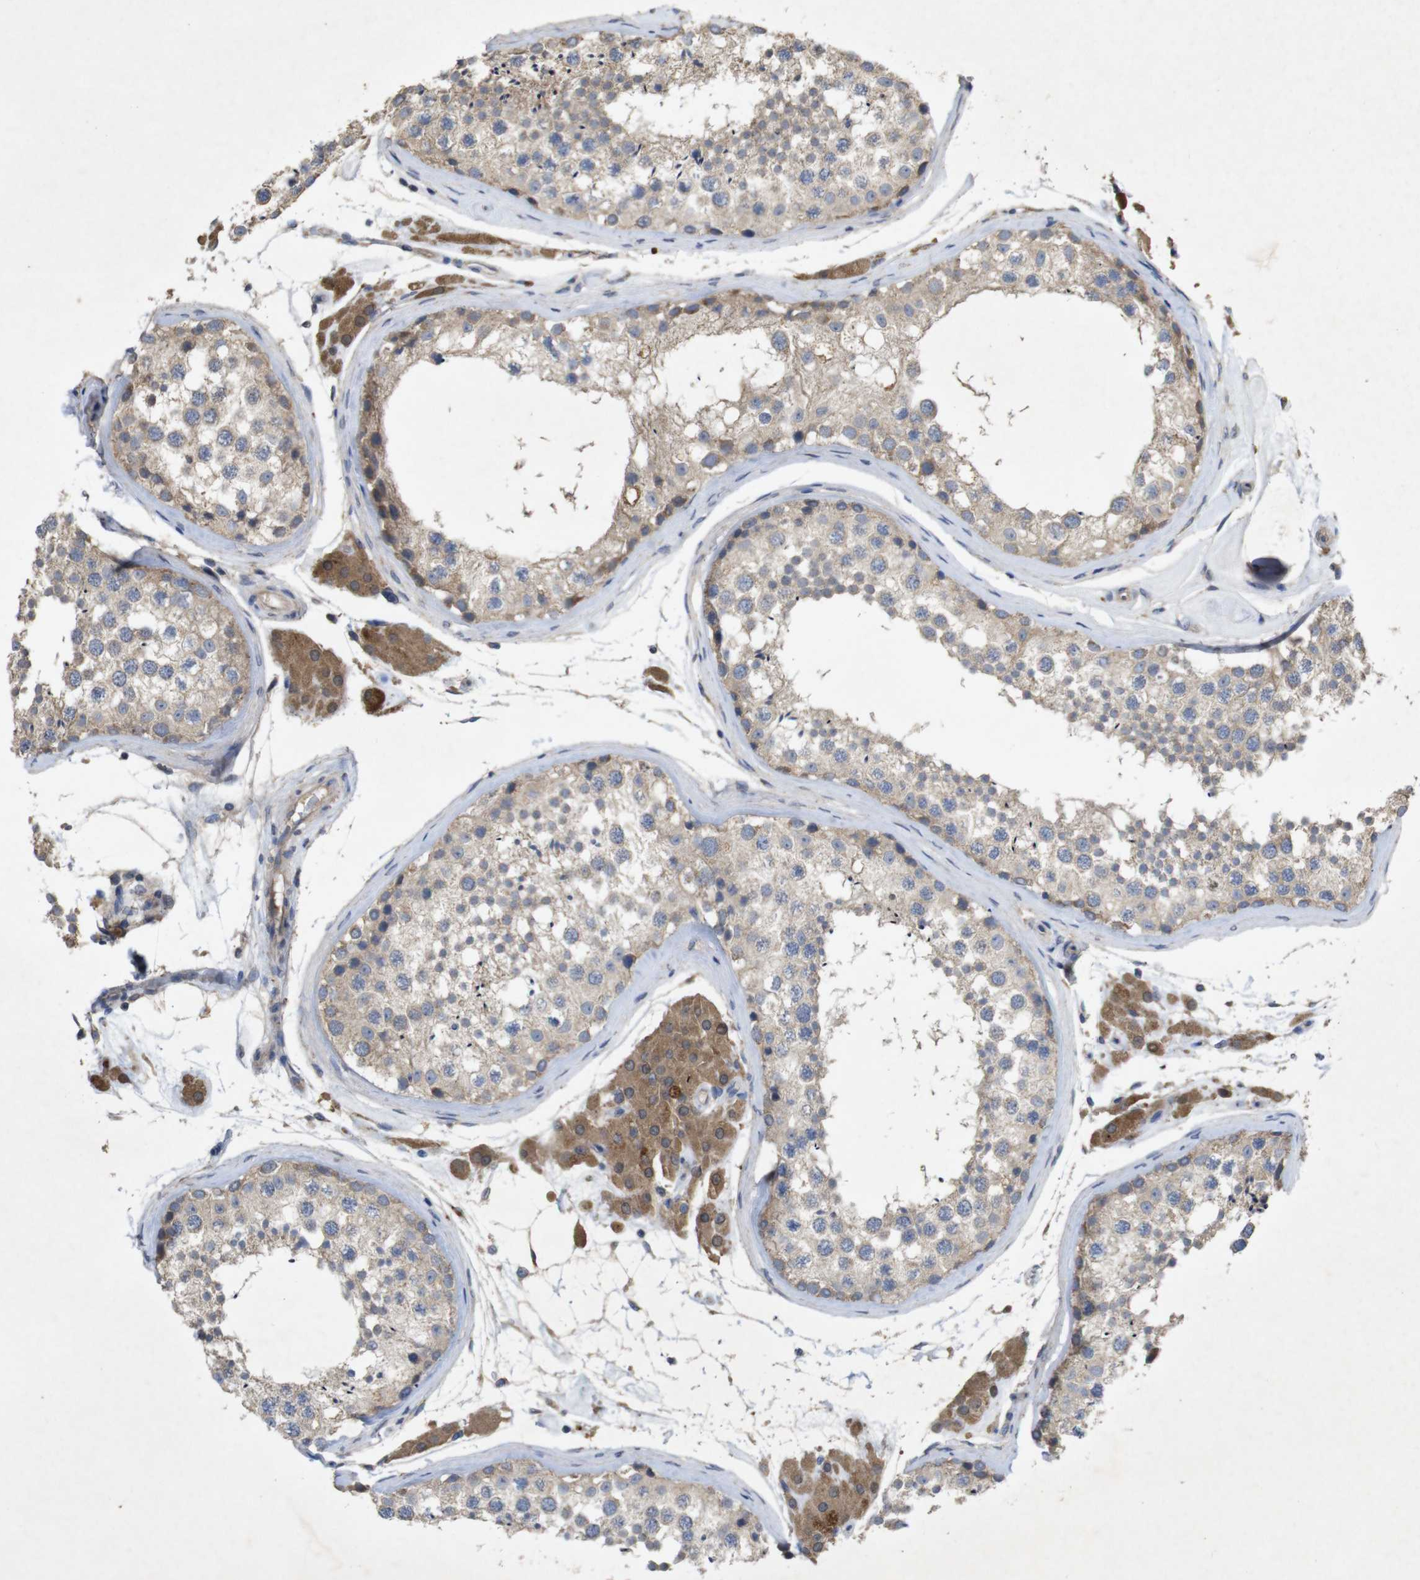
{"staining": {"intensity": "weak", "quantity": ">75%", "location": "cytoplasmic/membranous"}, "tissue": "testis", "cell_type": "Cells in seminiferous ducts", "image_type": "normal", "snomed": [{"axis": "morphology", "description": "Normal tissue, NOS"}, {"axis": "topography", "description": "Testis"}], "caption": "The micrograph shows immunohistochemical staining of benign testis. There is weak cytoplasmic/membranous expression is present in about >75% of cells in seminiferous ducts.", "gene": "KCNS3", "patient": {"sex": "male", "age": 46}}